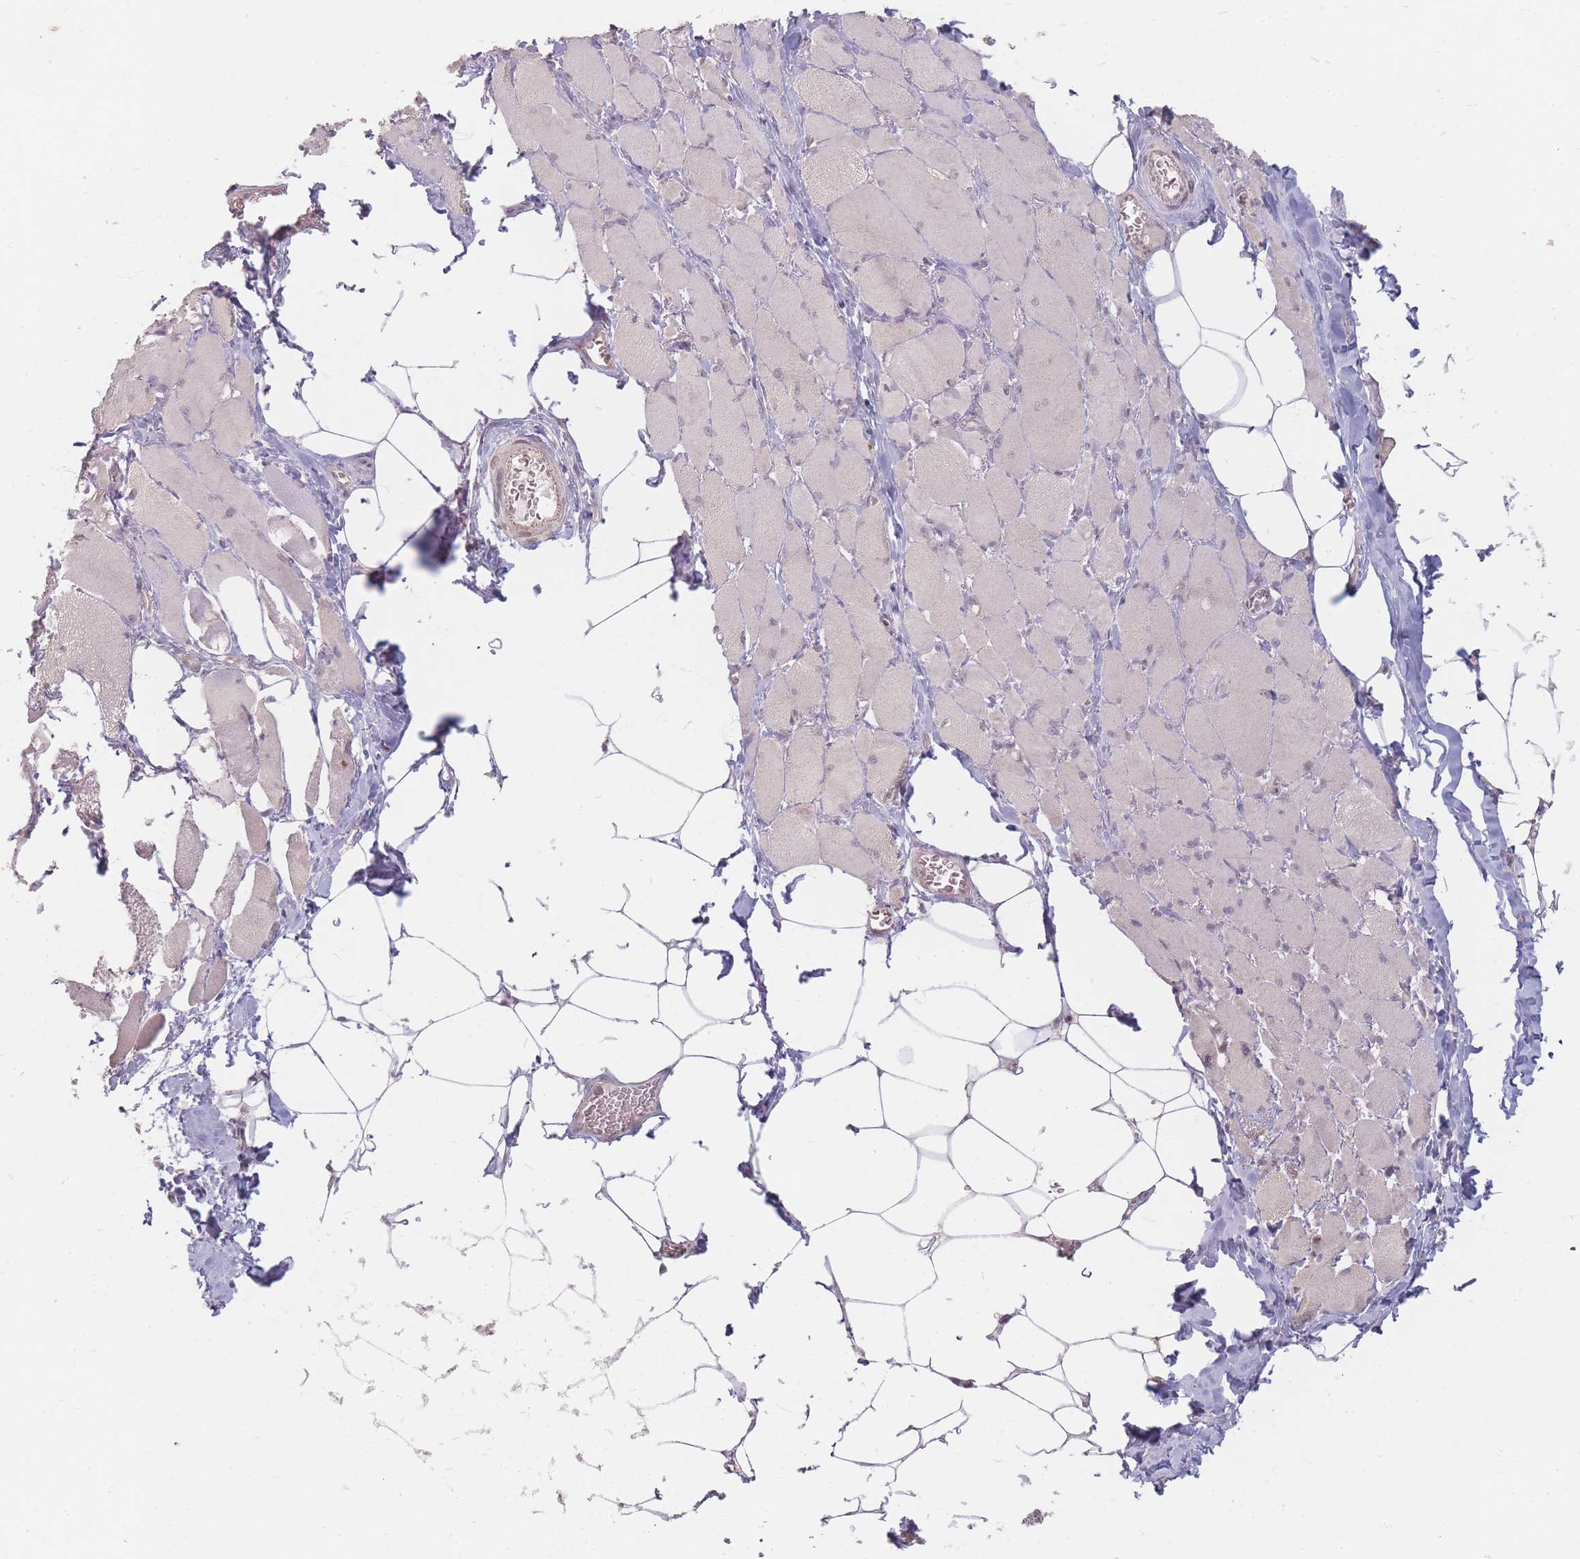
{"staining": {"intensity": "weak", "quantity": "25%-75%", "location": "cytoplasmic/membranous,nuclear"}, "tissue": "skeletal muscle", "cell_type": "Myocytes", "image_type": "normal", "snomed": [{"axis": "morphology", "description": "Normal tissue, NOS"}, {"axis": "morphology", "description": "Basal cell carcinoma"}, {"axis": "topography", "description": "Skeletal muscle"}], "caption": "Immunohistochemistry (IHC) photomicrograph of unremarkable human skeletal muscle stained for a protein (brown), which displays low levels of weak cytoplasmic/membranous,nuclear staining in about 25%-75% of myocytes.", "gene": "GABRA6", "patient": {"sex": "female", "age": 64}}